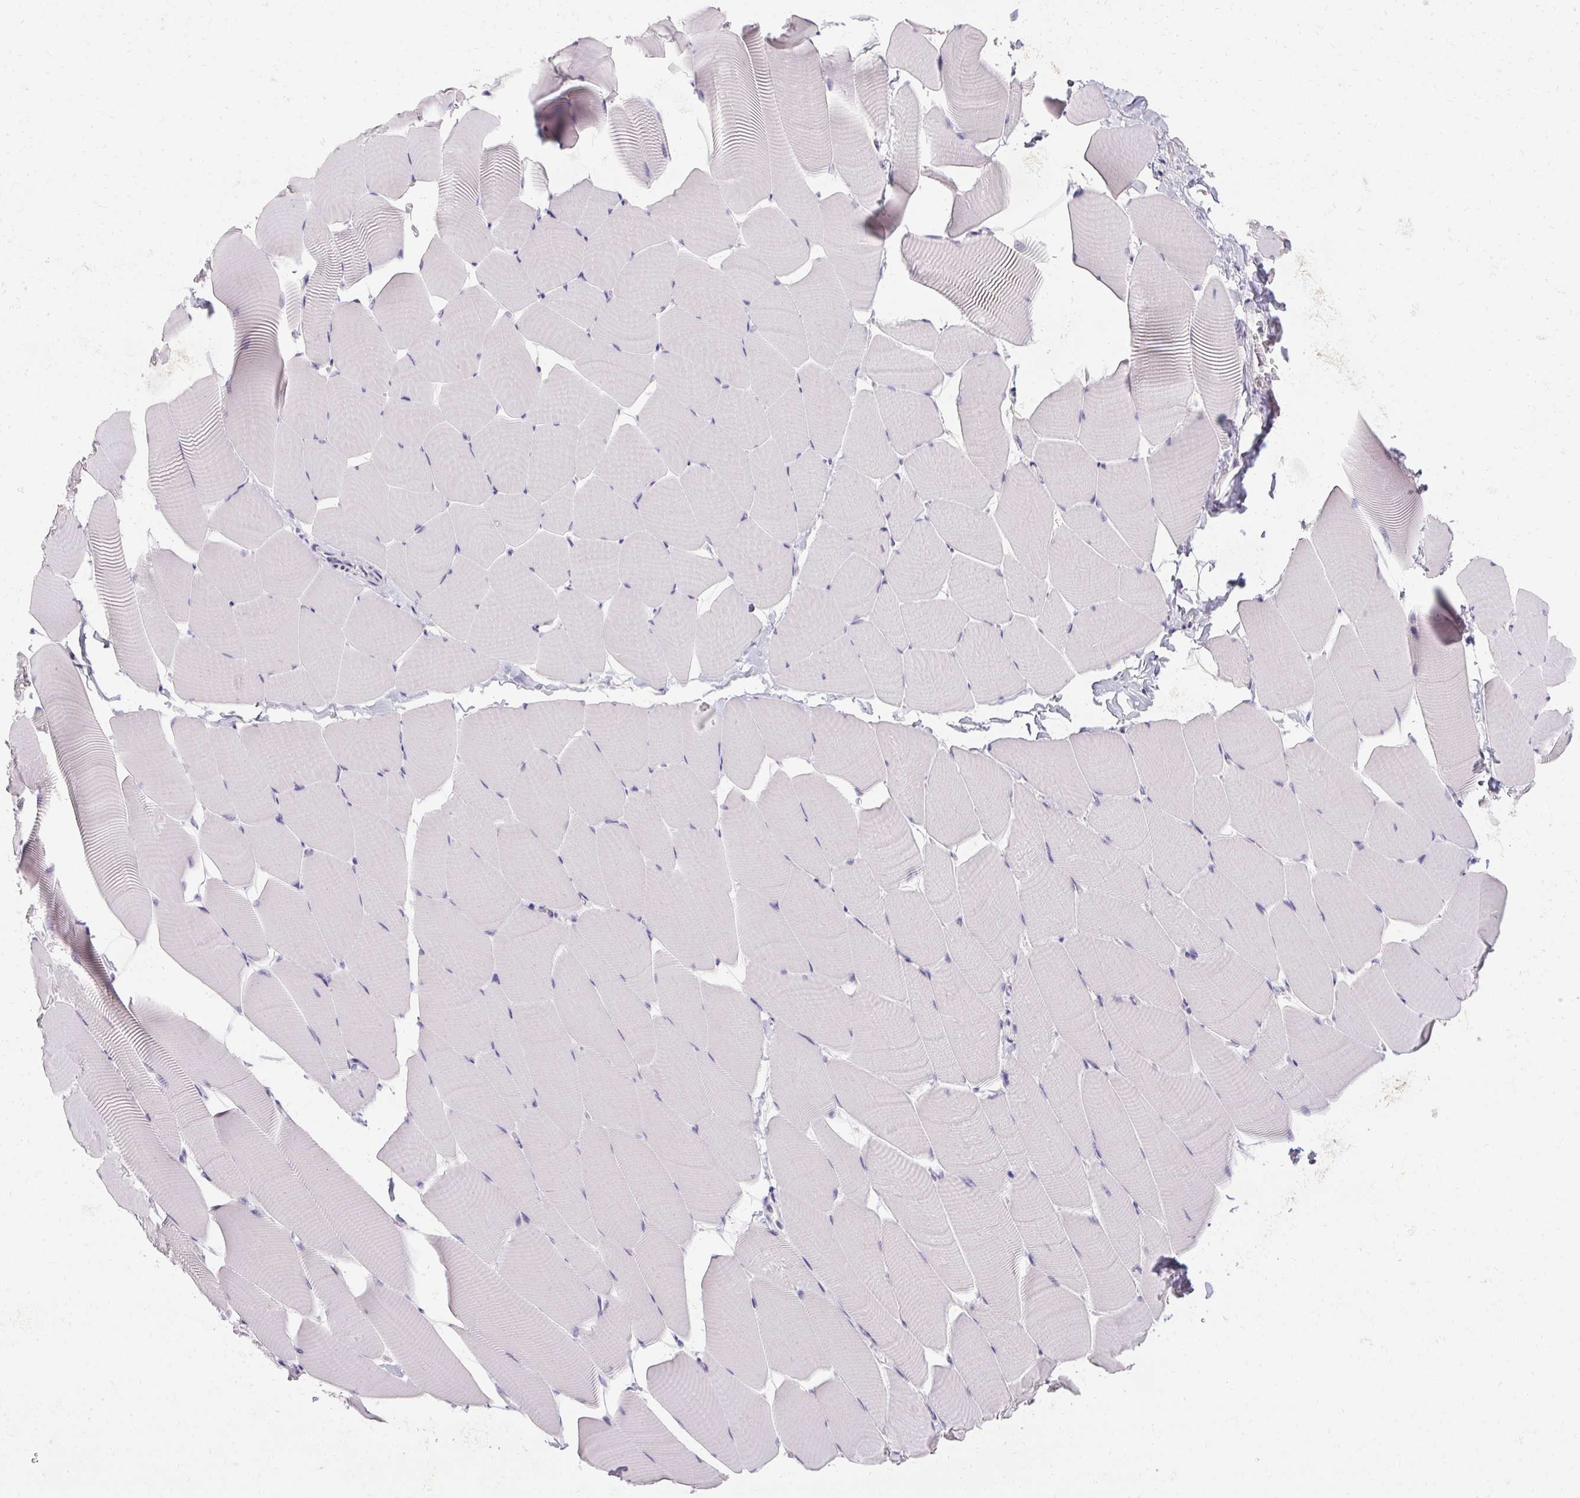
{"staining": {"intensity": "negative", "quantity": "none", "location": "none"}, "tissue": "skeletal muscle", "cell_type": "Myocytes", "image_type": "normal", "snomed": [{"axis": "morphology", "description": "Normal tissue, NOS"}, {"axis": "topography", "description": "Skeletal muscle"}], "caption": "Photomicrograph shows no significant protein expression in myocytes of normal skeletal muscle. (Brightfield microscopy of DAB (3,3'-diaminobenzidine) immunohistochemistry at high magnification).", "gene": "PMEL", "patient": {"sex": "male", "age": 25}}